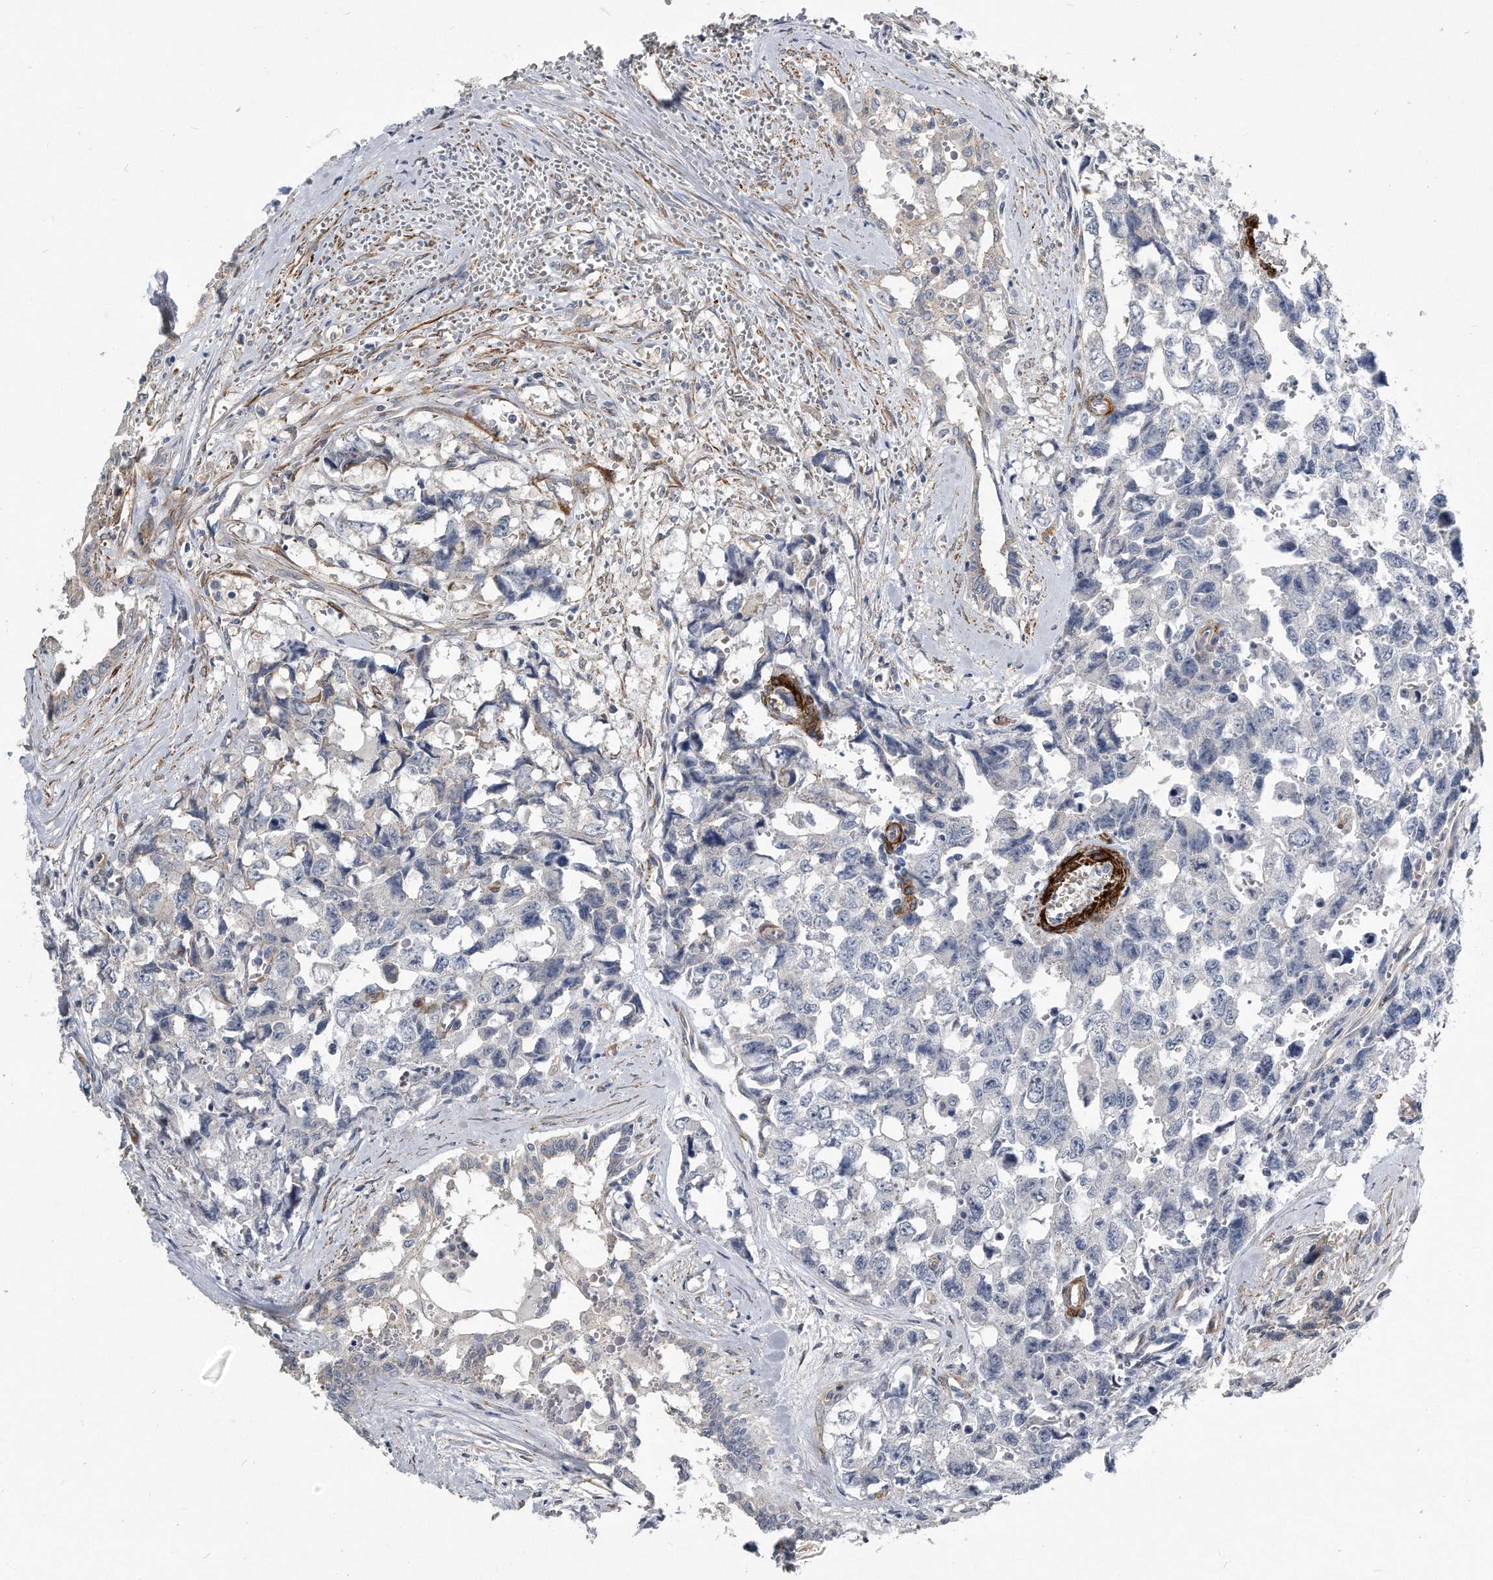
{"staining": {"intensity": "negative", "quantity": "none", "location": "none"}, "tissue": "testis cancer", "cell_type": "Tumor cells", "image_type": "cancer", "snomed": [{"axis": "morphology", "description": "Carcinoma, Embryonal, NOS"}, {"axis": "topography", "description": "Testis"}], "caption": "Immunohistochemistry (IHC) image of embryonal carcinoma (testis) stained for a protein (brown), which demonstrates no staining in tumor cells.", "gene": "EIF2B4", "patient": {"sex": "male", "age": 31}}